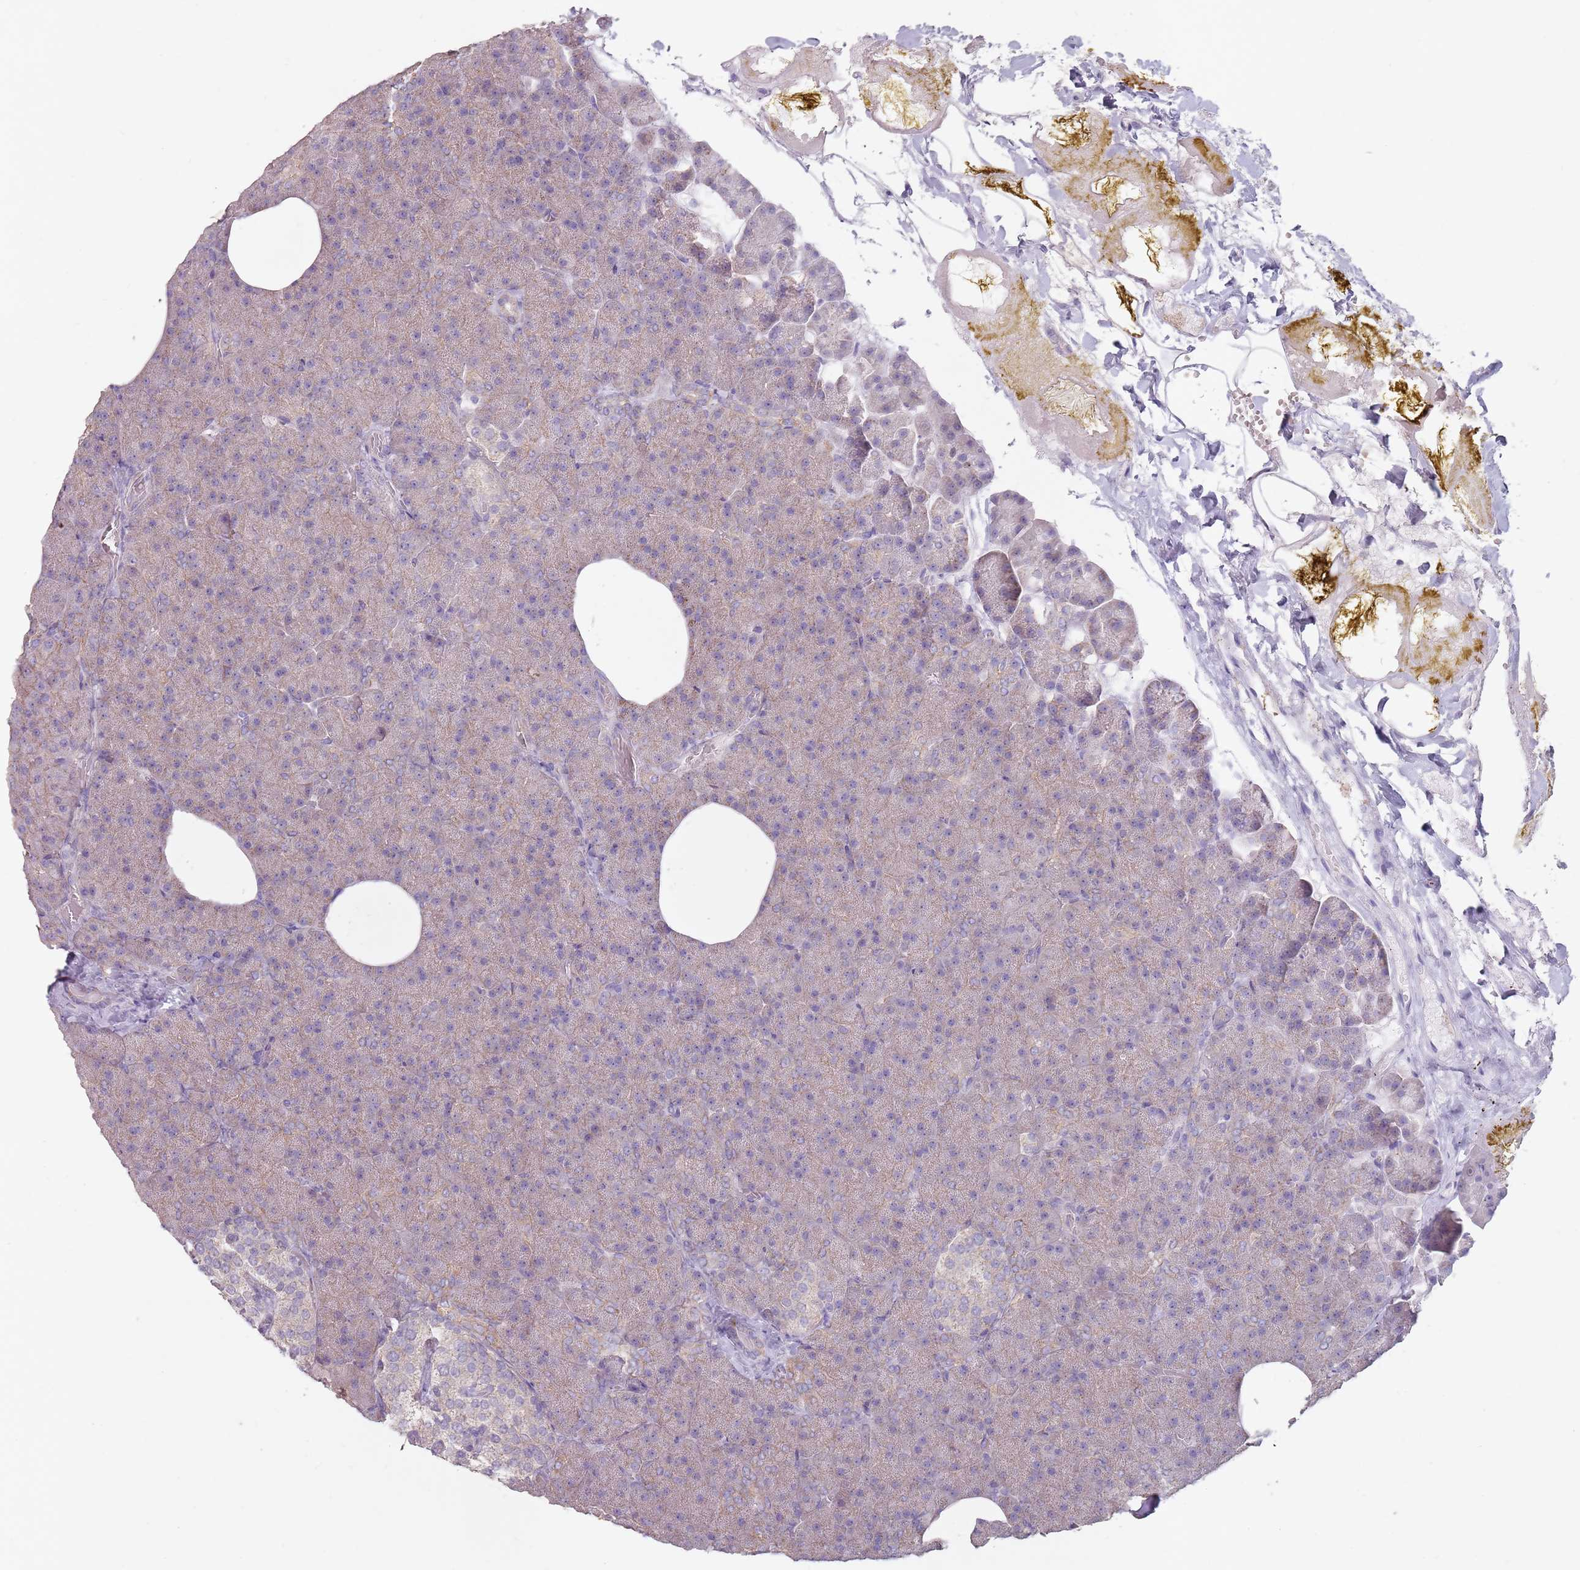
{"staining": {"intensity": "weak", "quantity": "25%-75%", "location": "cytoplasmic/membranous"}, "tissue": "pancreas", "cell_type": "Exocrine glandular cells", "image_type": "normal", "snomed": [{"axis": "morphology", "description": "Normal tissue, NOS"}, {"axis": "morphology", "description": "Carcinoid, malignant, NOS"}, {"axis": "topography", "description": "Pancreas"}], "caption": "Exocrine glandular cells demonstrate weak cytoplasmic/membranous expression in approximately 25%-75% of cells in unremarkable pancreas.", "gene": "STYK1", "patient": {"sex": "female", "age": 35}}